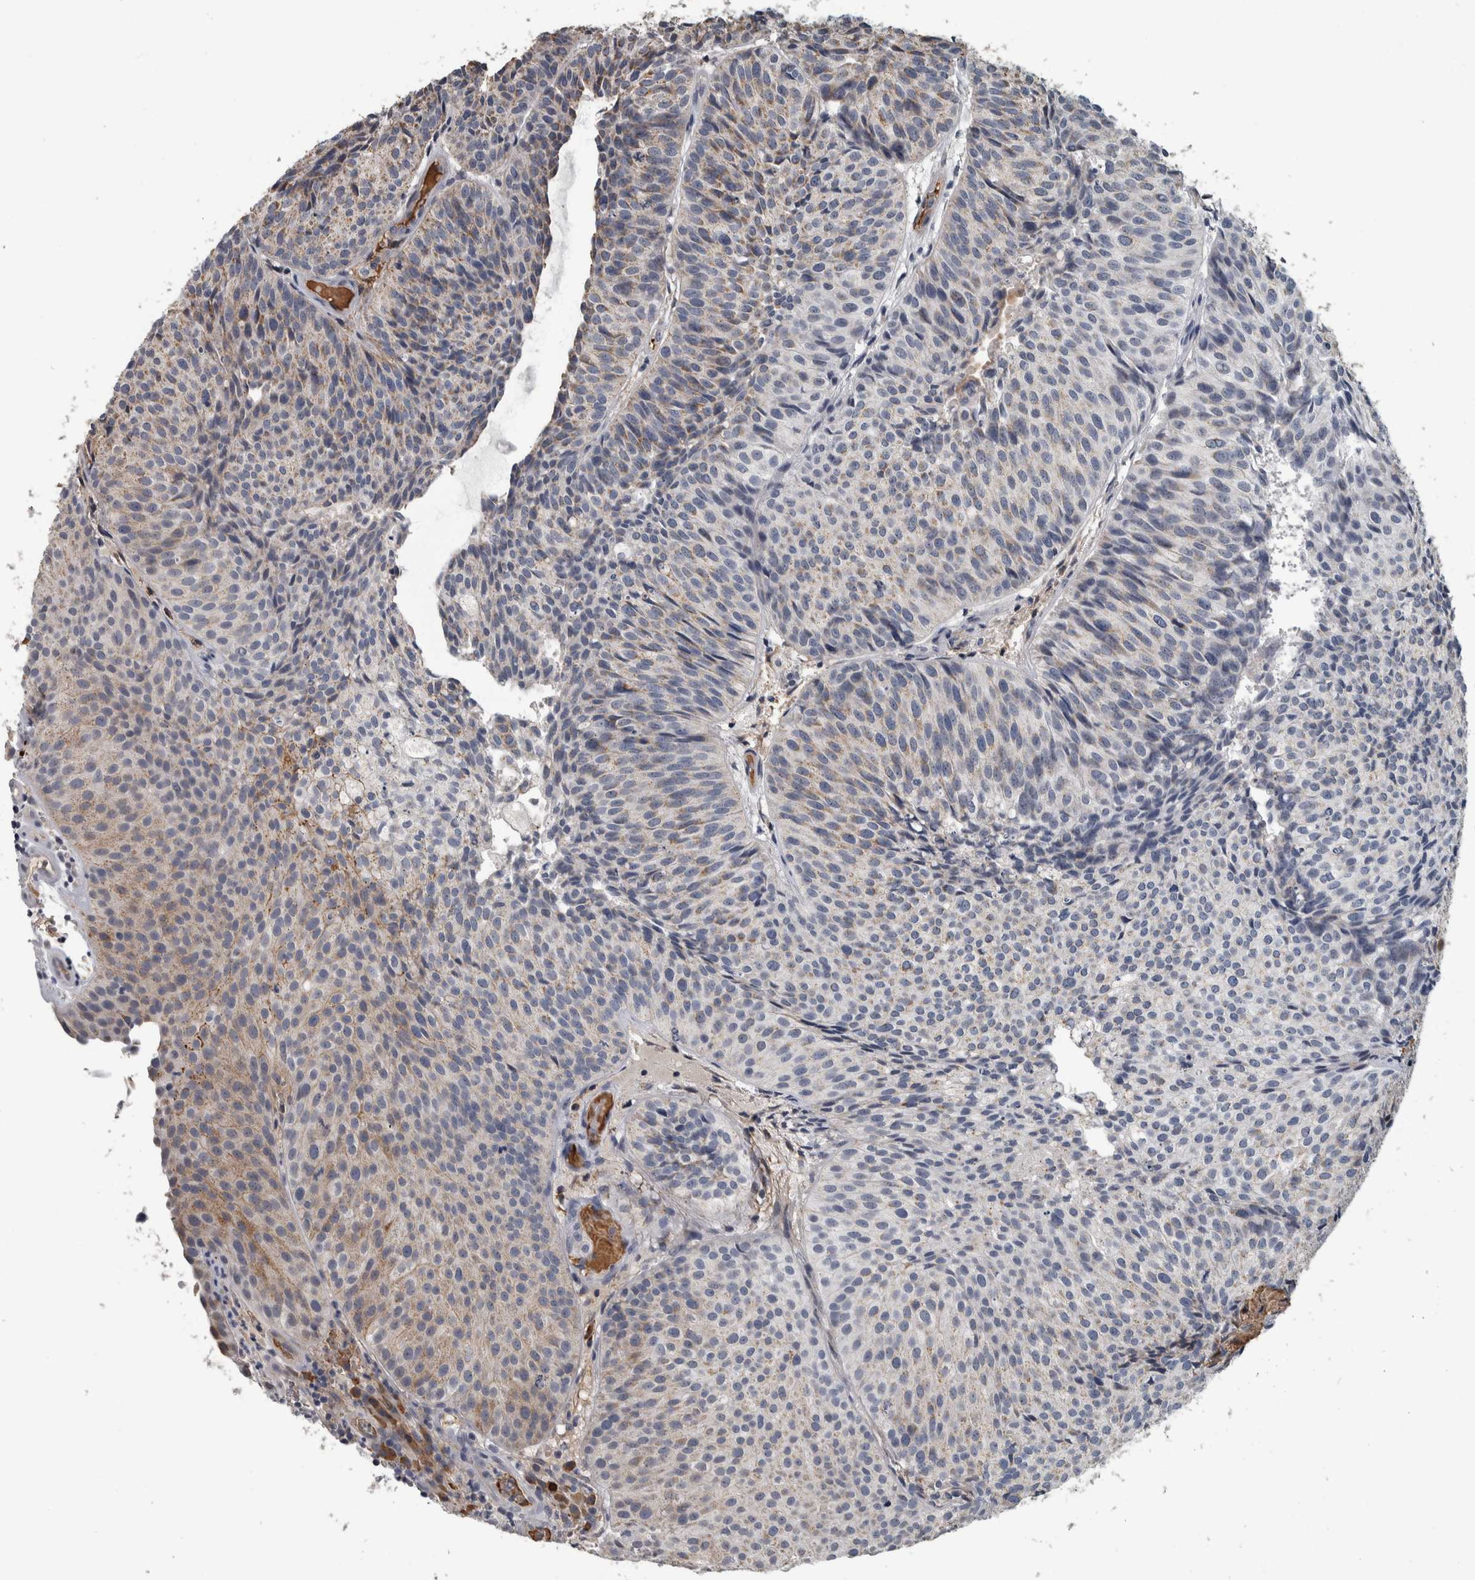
{"staining": {"intensity": "weak", "quantity": "25%-75%", "location": "cytoplasmic/membranous"}, "tissue": "urothelial cancer", "cell_type": "Tumor cells", "image_type": "cancer", "snomed": [{"axis": "morphology", "description": "Urothelial carcinoma, Low grade"}, {"axis": "topography", "description": "Urinary bladder"}], "caption": "An image of low-grade urothelial carcinoma stained for a protein demonstrates weak cytoplasmic/membranous brown staining in tumor cells. Immunohistochemistry stains the protein in brown and the nuclei are stained blue.", "gene": "CAVIN4", "patient": {"sex": "male", "age": 86}}